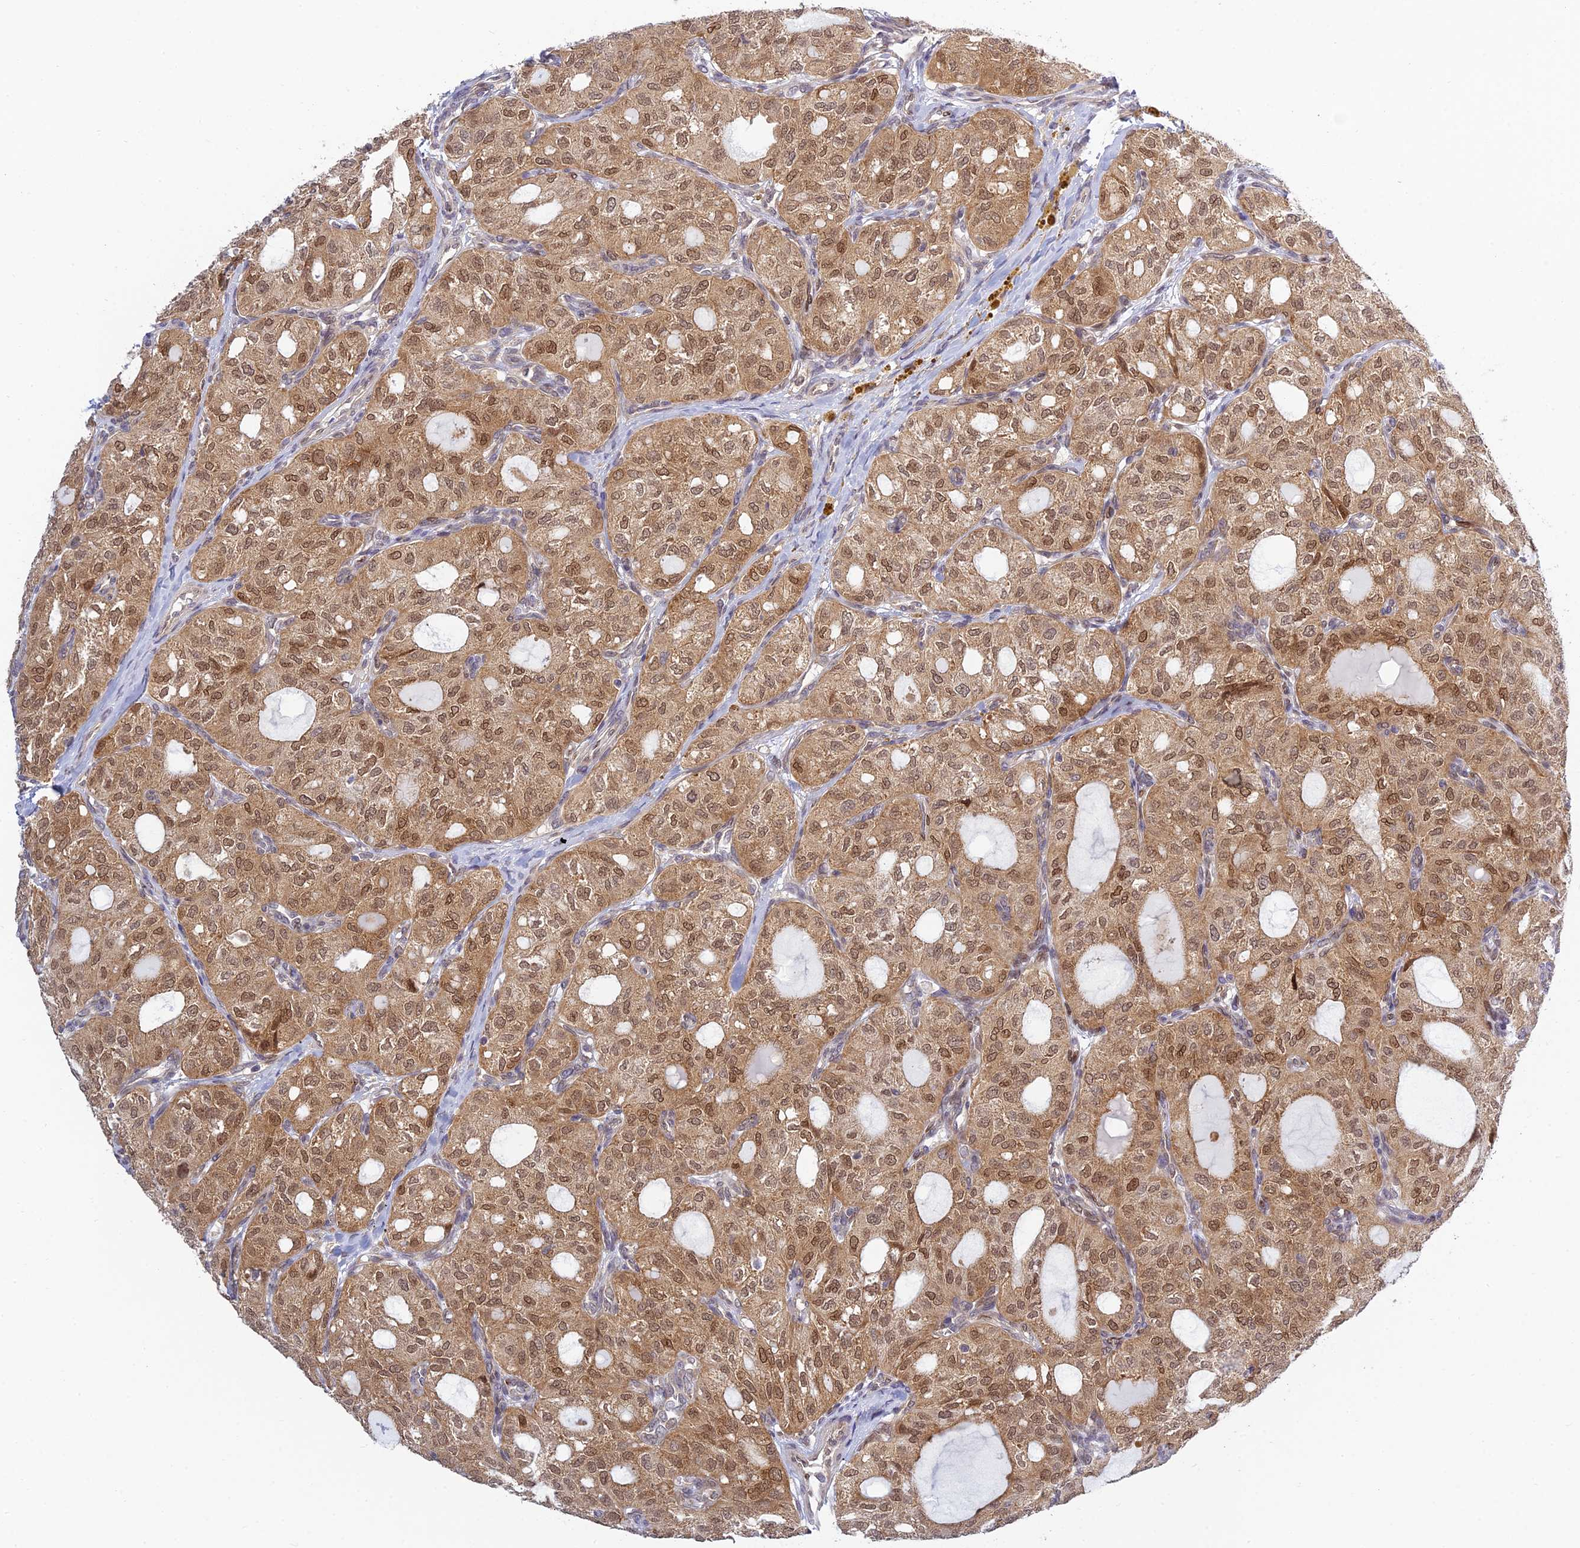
{"staining": {"intensity": "moderate", "quantity": ">75%", "location": "cytoplasmic/membranous,nuclear"}, "tissue": "thyroid cancer", "cell_type": "Tumor cells", "image_type": "cancer", "snomed": [{"axis": "morphology", "description": "Follicular adenoma carcinoma, NOS"}, {"axis": "topography", "description": "Thyroid gland"}], "caption": "Immunohistochemistry (IHC) histopathology image of neoplastic tissue: follicular adenoma carcinoma (thyroid) stained using immunohistochemistry (IHC) shows medium levels of moderate protein expression localized specifically in the cytoplasmic/membranous and nuclear of tumor cells, appearing as a cytoplasmic/membranous and nuclear brown color.", "gene": "SKIC8", "patient": {"sex": "male", "age": 75}}